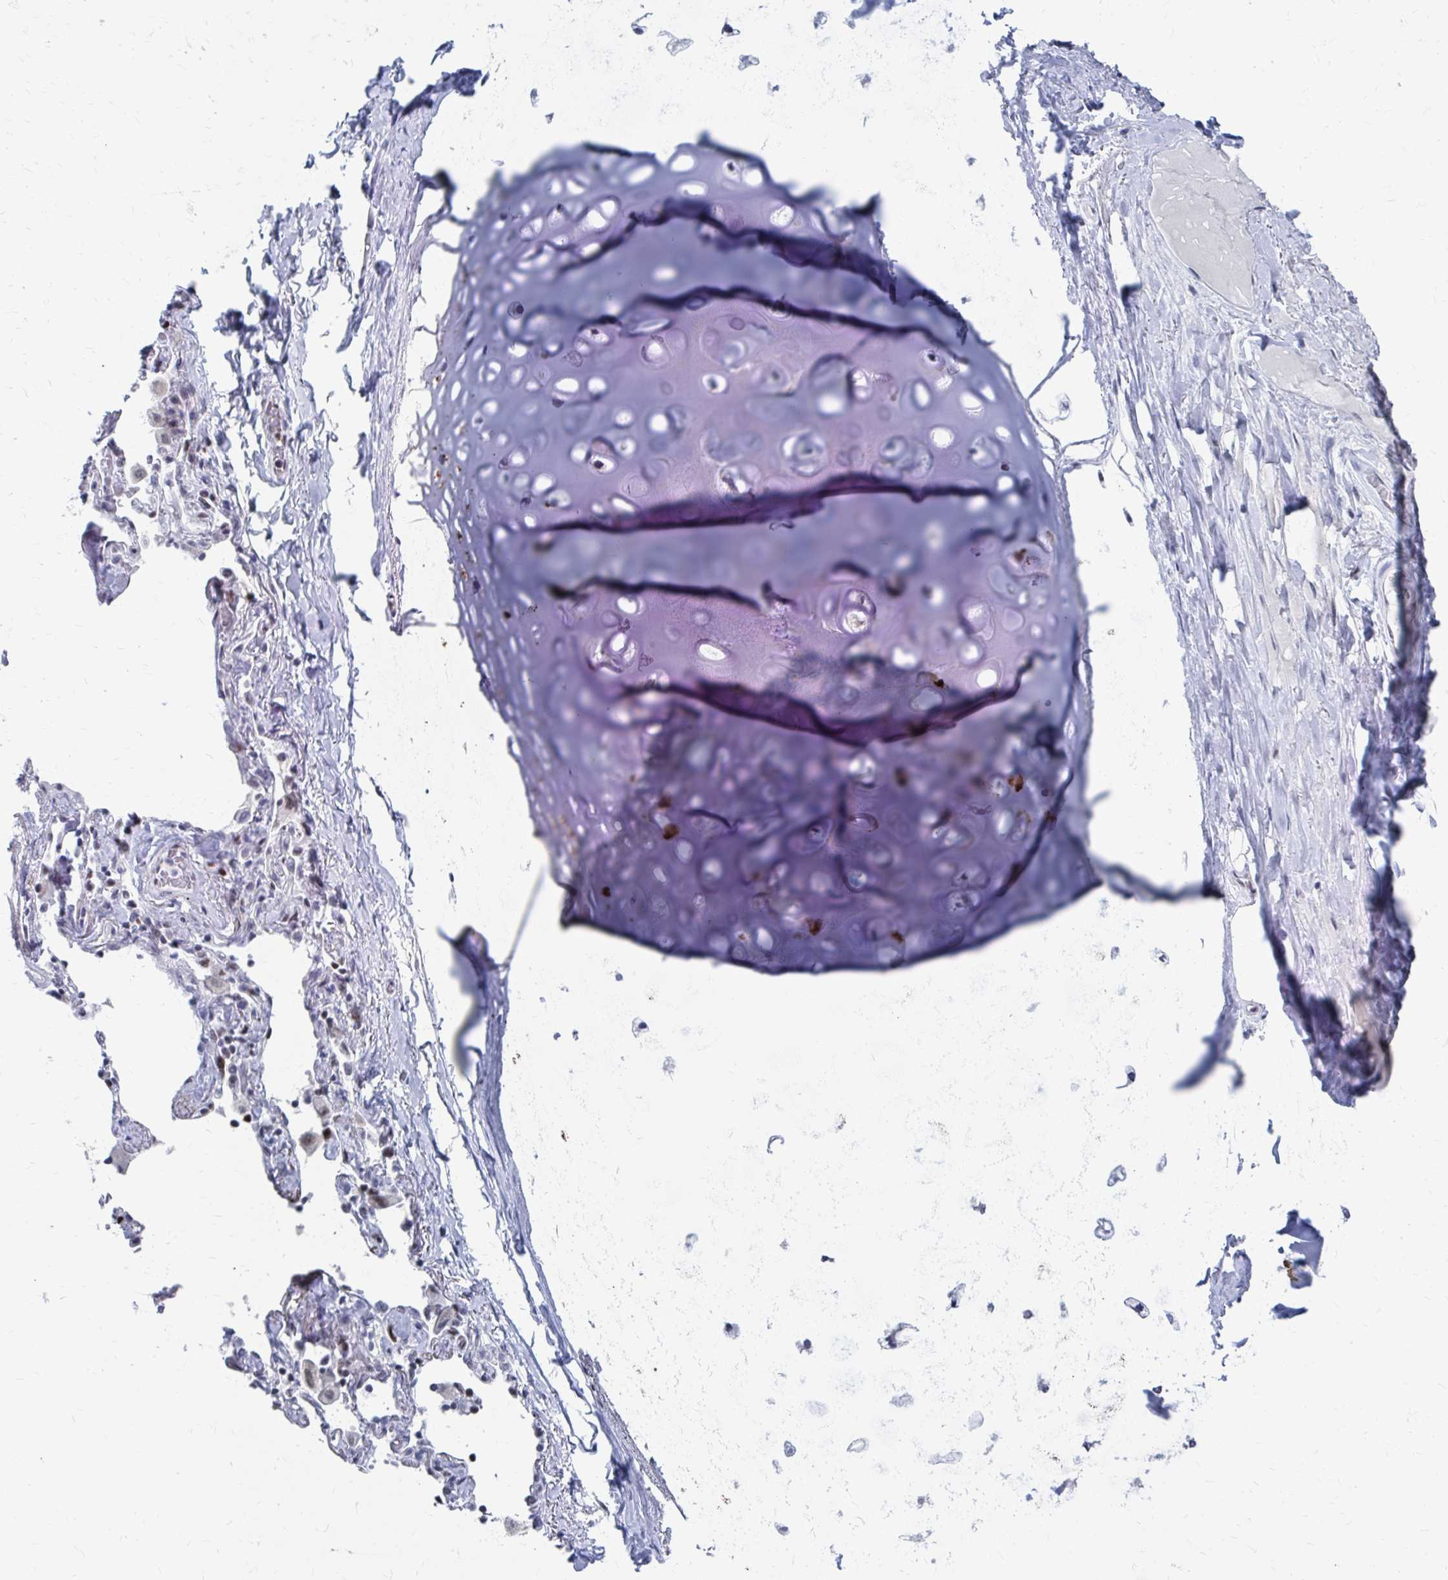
{"staining": {"intensity": "negative", "quantity": "none", "location": "none"}, "tissue": "soft tissue", "cell_type": "Chondrocytes", "image_type": "normal", "snomed": [{"axis": "morphology", "description": "Normal tissue, NOS"}, {"axis": "topography", "description": "Cartilage tissue"}, {"axis": "topography", "description": "Bronchus"}], "caption": "Immunohistochemistry (IHC) histopathology image of normal soft tissue: human soft tissue stained with DAB displays no significant protein staining in chondrocytes.", "gene": "CDIN1", "patient": {"sex": "male", "age": 64}}